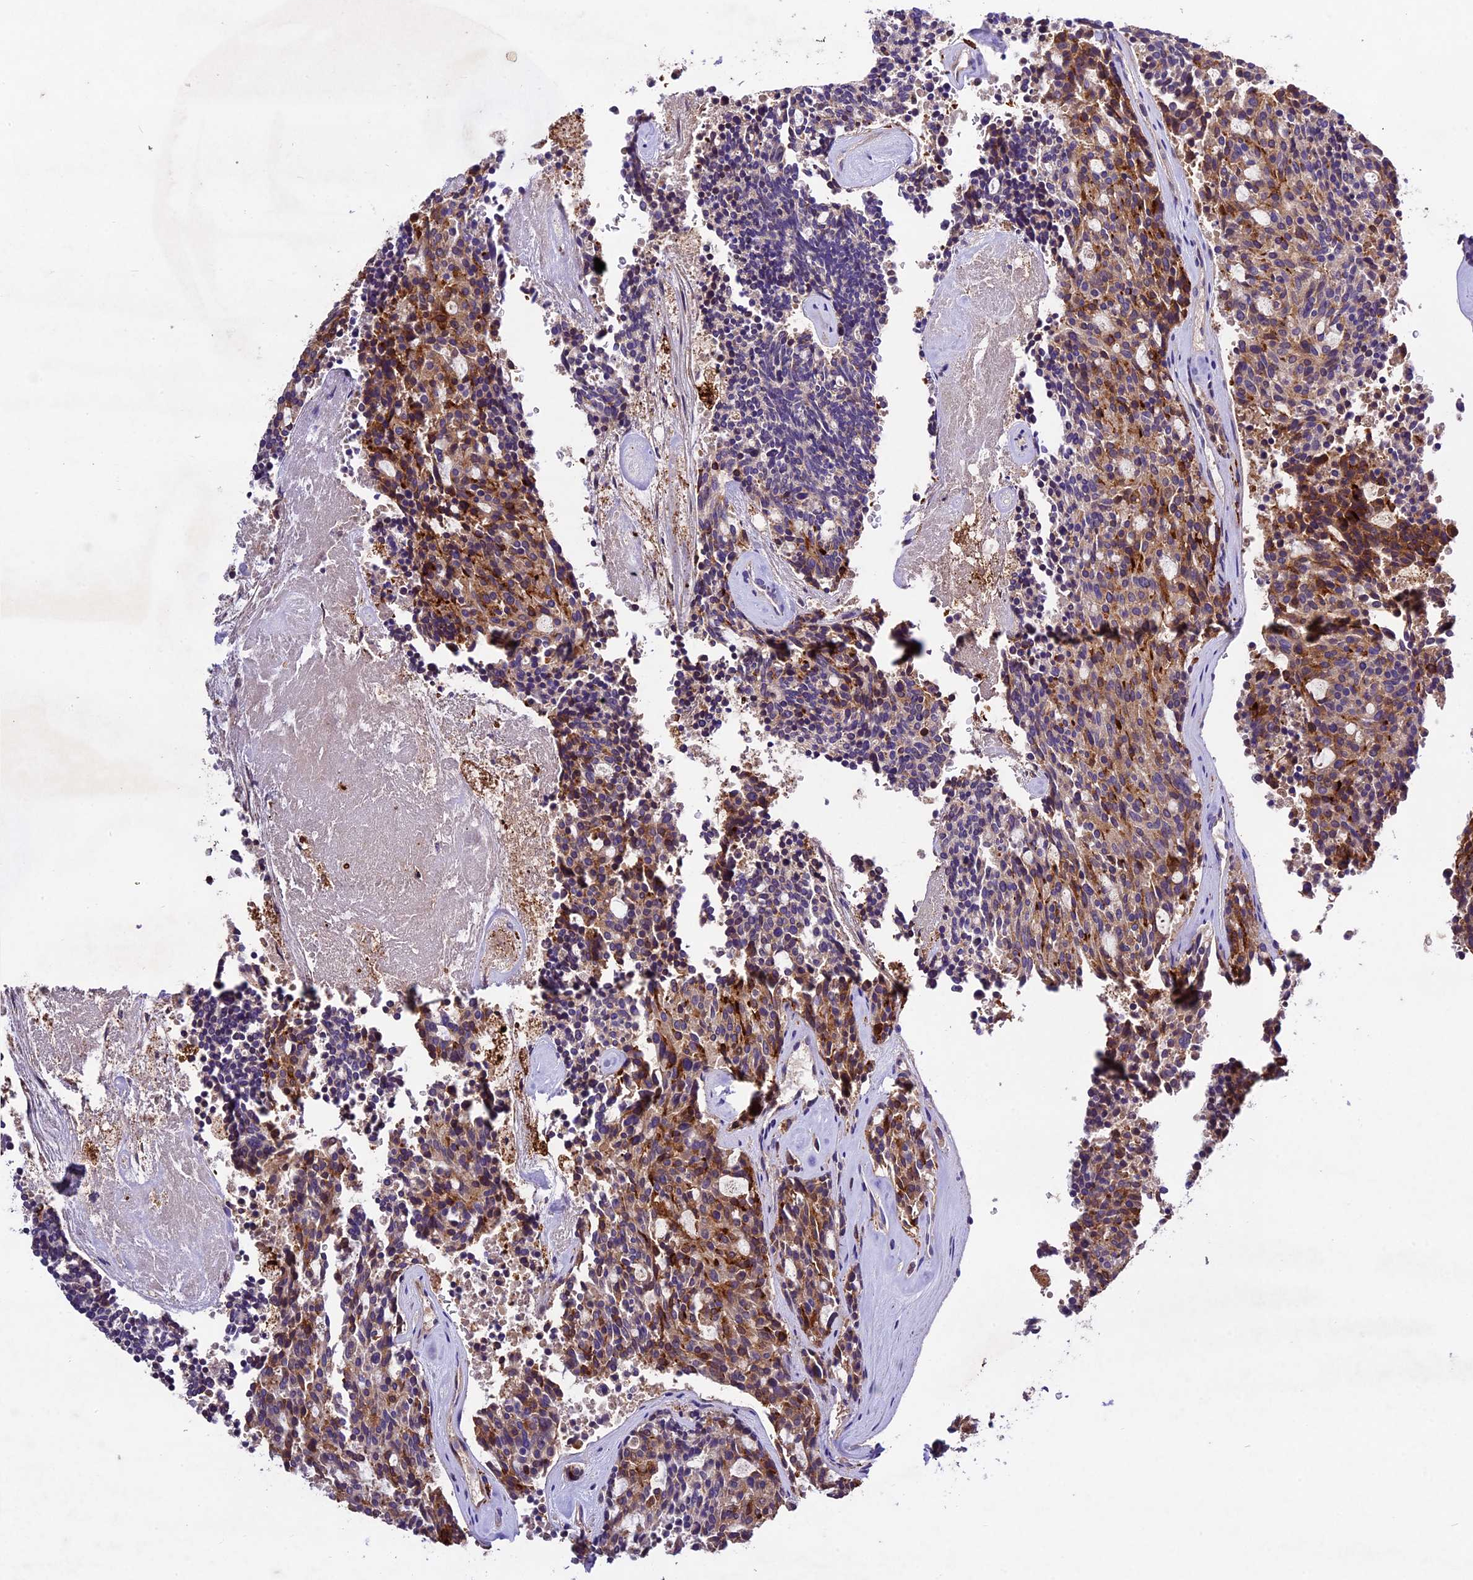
{"staining": {"intensity": "moderate", "quantity": ">75%", "location": "cytoplasmic/membranous"}, "tissue": "carcinoid", "cell_type": "Tumor cells", "image_type": "cancer", "snomed": [{"axis": "morphology", "description": "Carcinoid, malignant, NOS"}, {"axis": "topography", "description": "Pancreas"}], "caption": "Tumor cells display medium levels of moderate cytoplasmic/membranous expression in approximately >75% of cells in carcinoid.", "gene": "CILP2", "patient": {"sex": "female", "age": 54}}